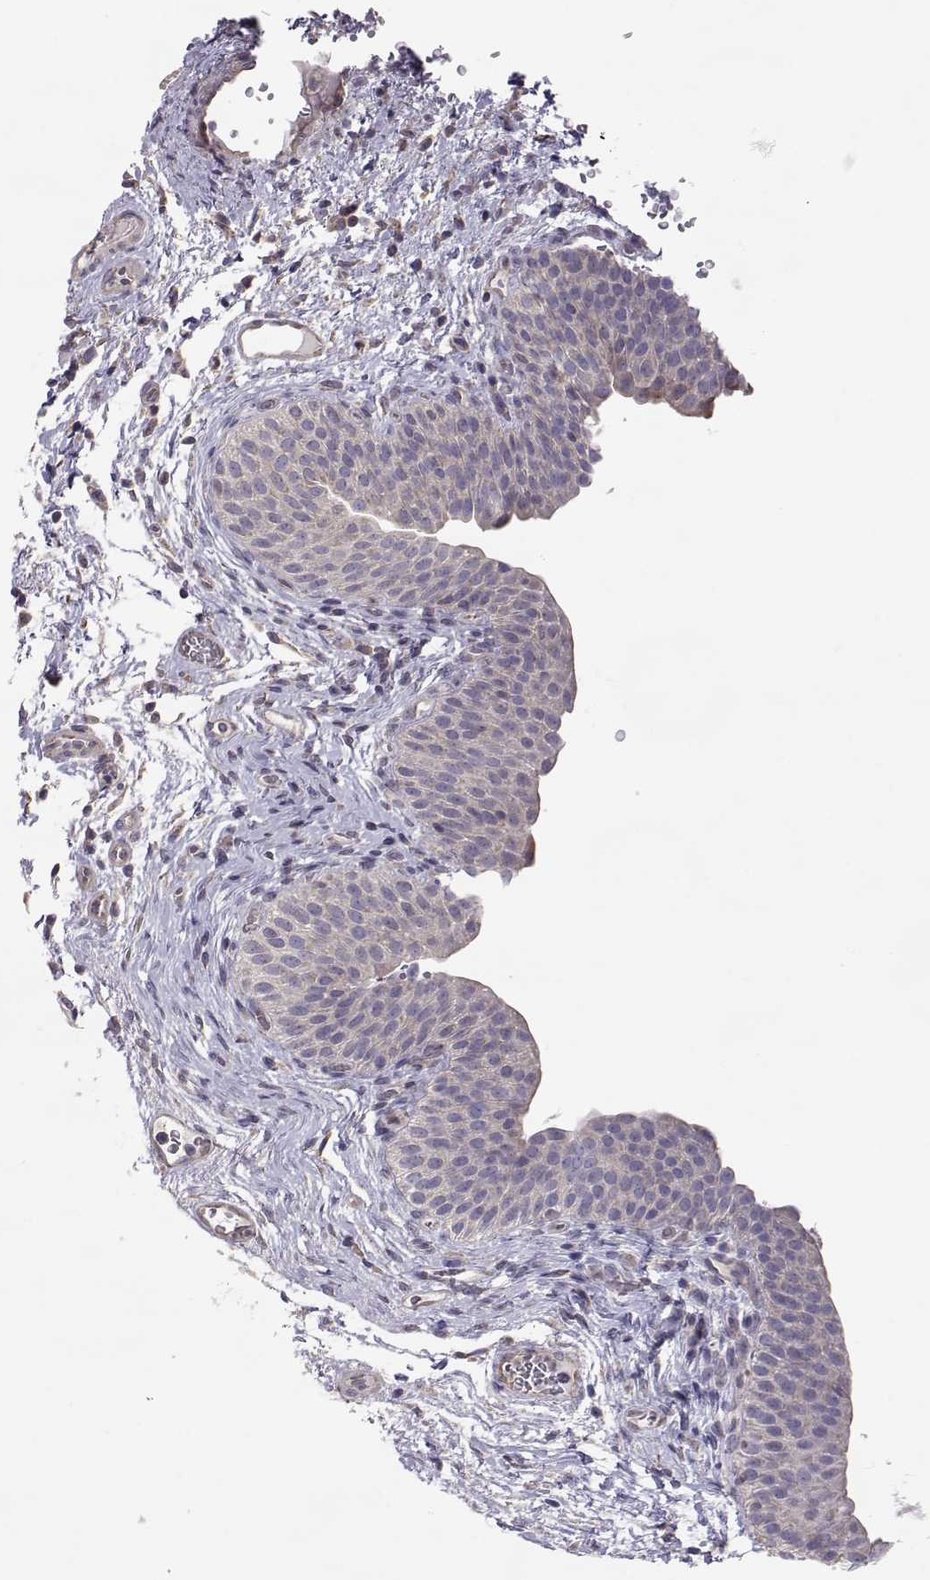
{"staining": {"intensity": "negative", "quantity": "none", "location": "none"}, "tissue": "urinary bladder", "cell_type": "Urothelial cells", "image_type": "normal", "snomed": [{"axis": "morphology", "description": "Normal tissue, NOS"}, {"axis": "topography", "description": "Urinary bladder"}], "caption": "Photomicrograph shows no significant protein staining in urothelial cells of unremarkable urinary bladder.", "gene": "NCAM2", "patient": {"sex": "male", "age": 66}}